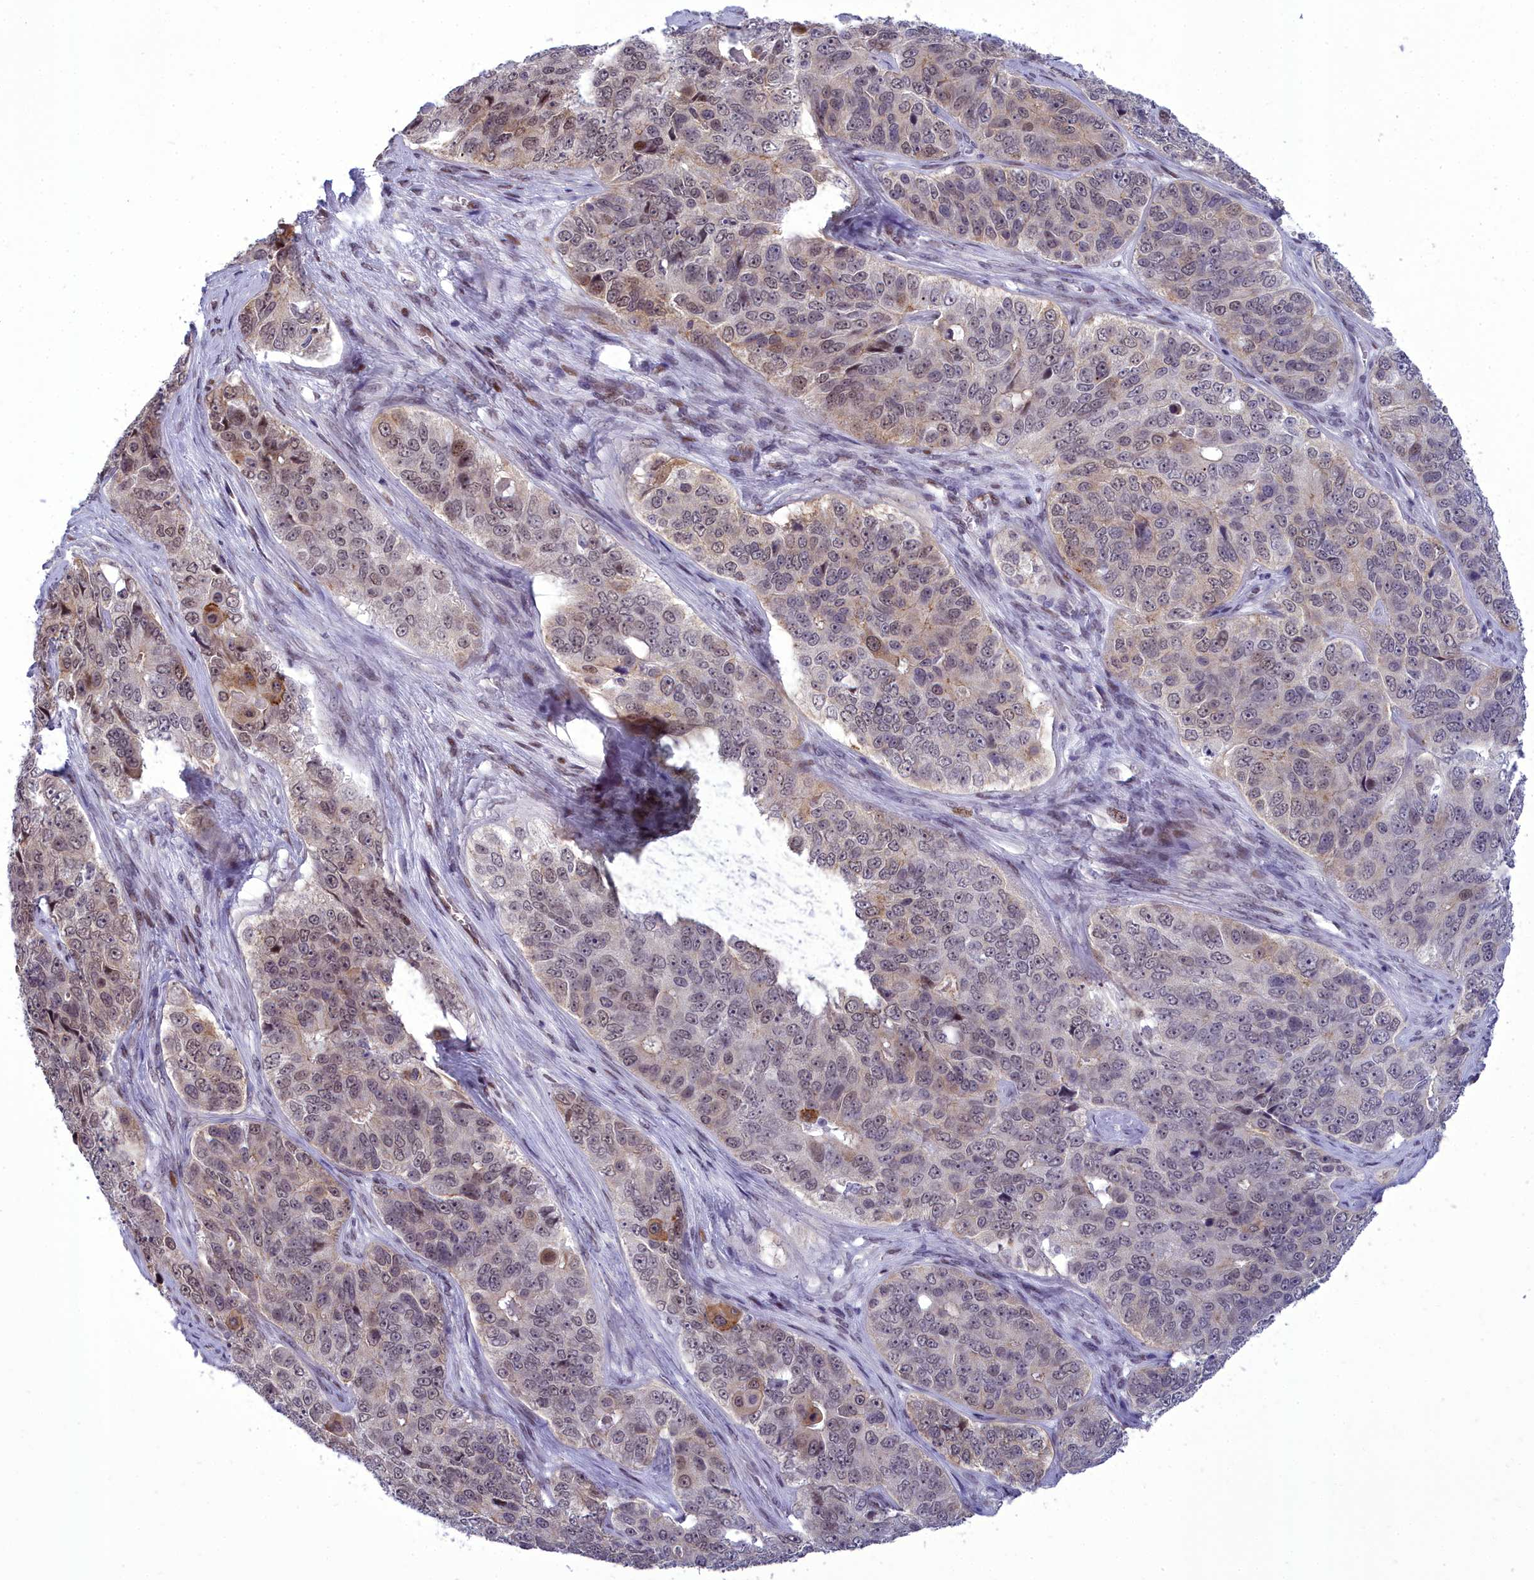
{"staining": {"intensity": "weak", "quantity": "25%-75%", "location": "cytoplasmic/membranous,nuclear"}, "tissue": "ovarian cancer", "cell_type": "Tumor cells", "image_type": "cancer", "snomed": [{"axis": "morphology", "description": "Carcinoma, endometroid"}, {"axis": "topography", "description": "Ovary"}], "caption": "Tumor cells exhibit low levels of weak cytoplasmic/membranous and nuclear expression in about 25%-75% of cells in endometroid carcinoma (ovarian).", "gene": "CEACAM19", "patient": {"sex": "female", "age": 51}}